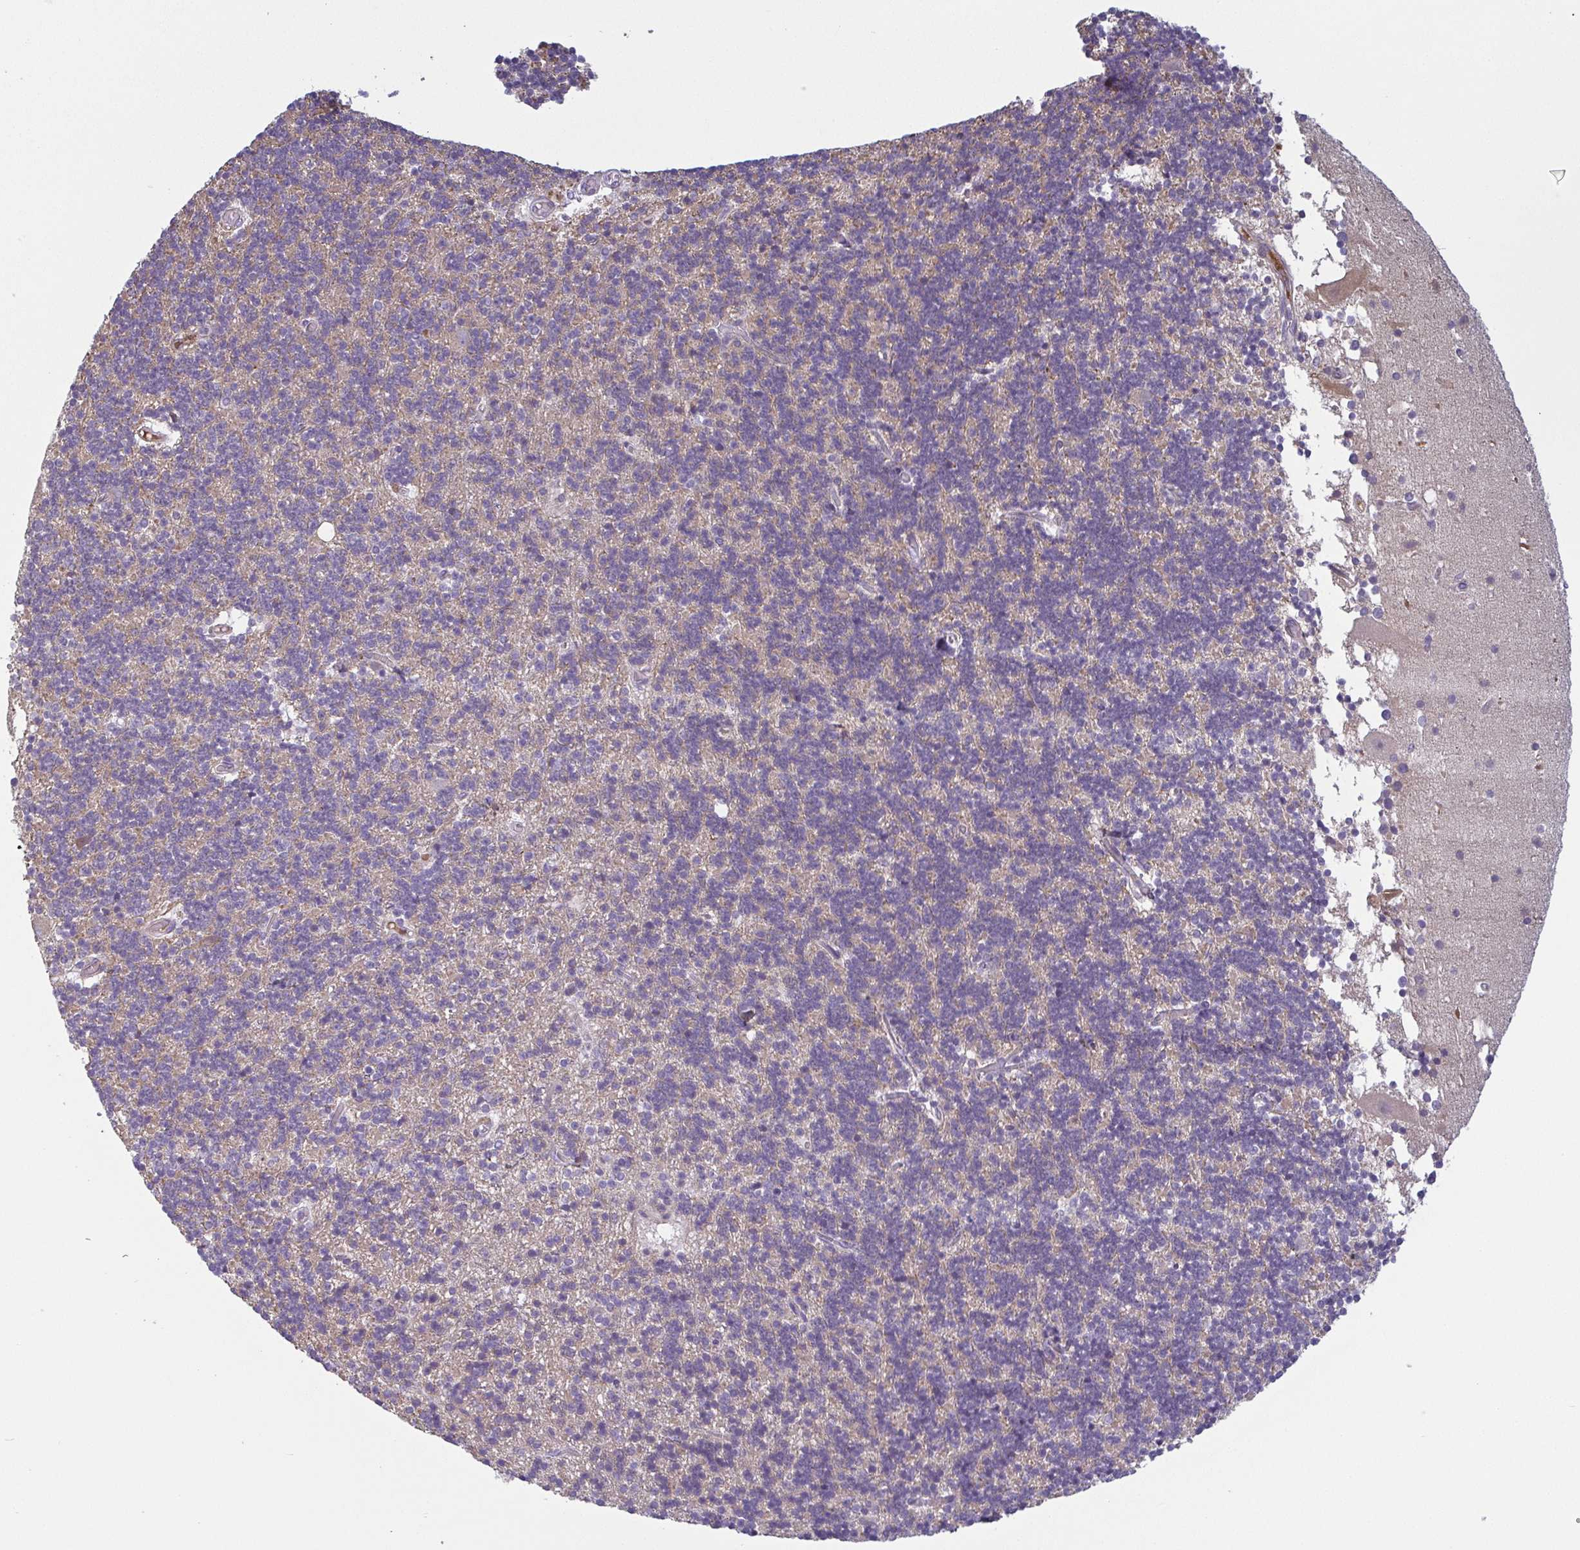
{"staining": {"intensity": "weak", "quantity": "<25%", "location": "cytoplasmic/membranous"}, "tissue": "cerebellum", "cell_type": "Cells in granular layer", "image_type": "normal", "snomed": [{"axis": "morphology", "description": "Normal tissue, NOS"}, {"axis": "topography", "description": "Cerebellum"}], "caption": "Protein analysis of benign cerebellum exhibits no significant expression in cells in granular layer.", "gene": "ECM1", "patient": {"sex": "male", "age": 70}}